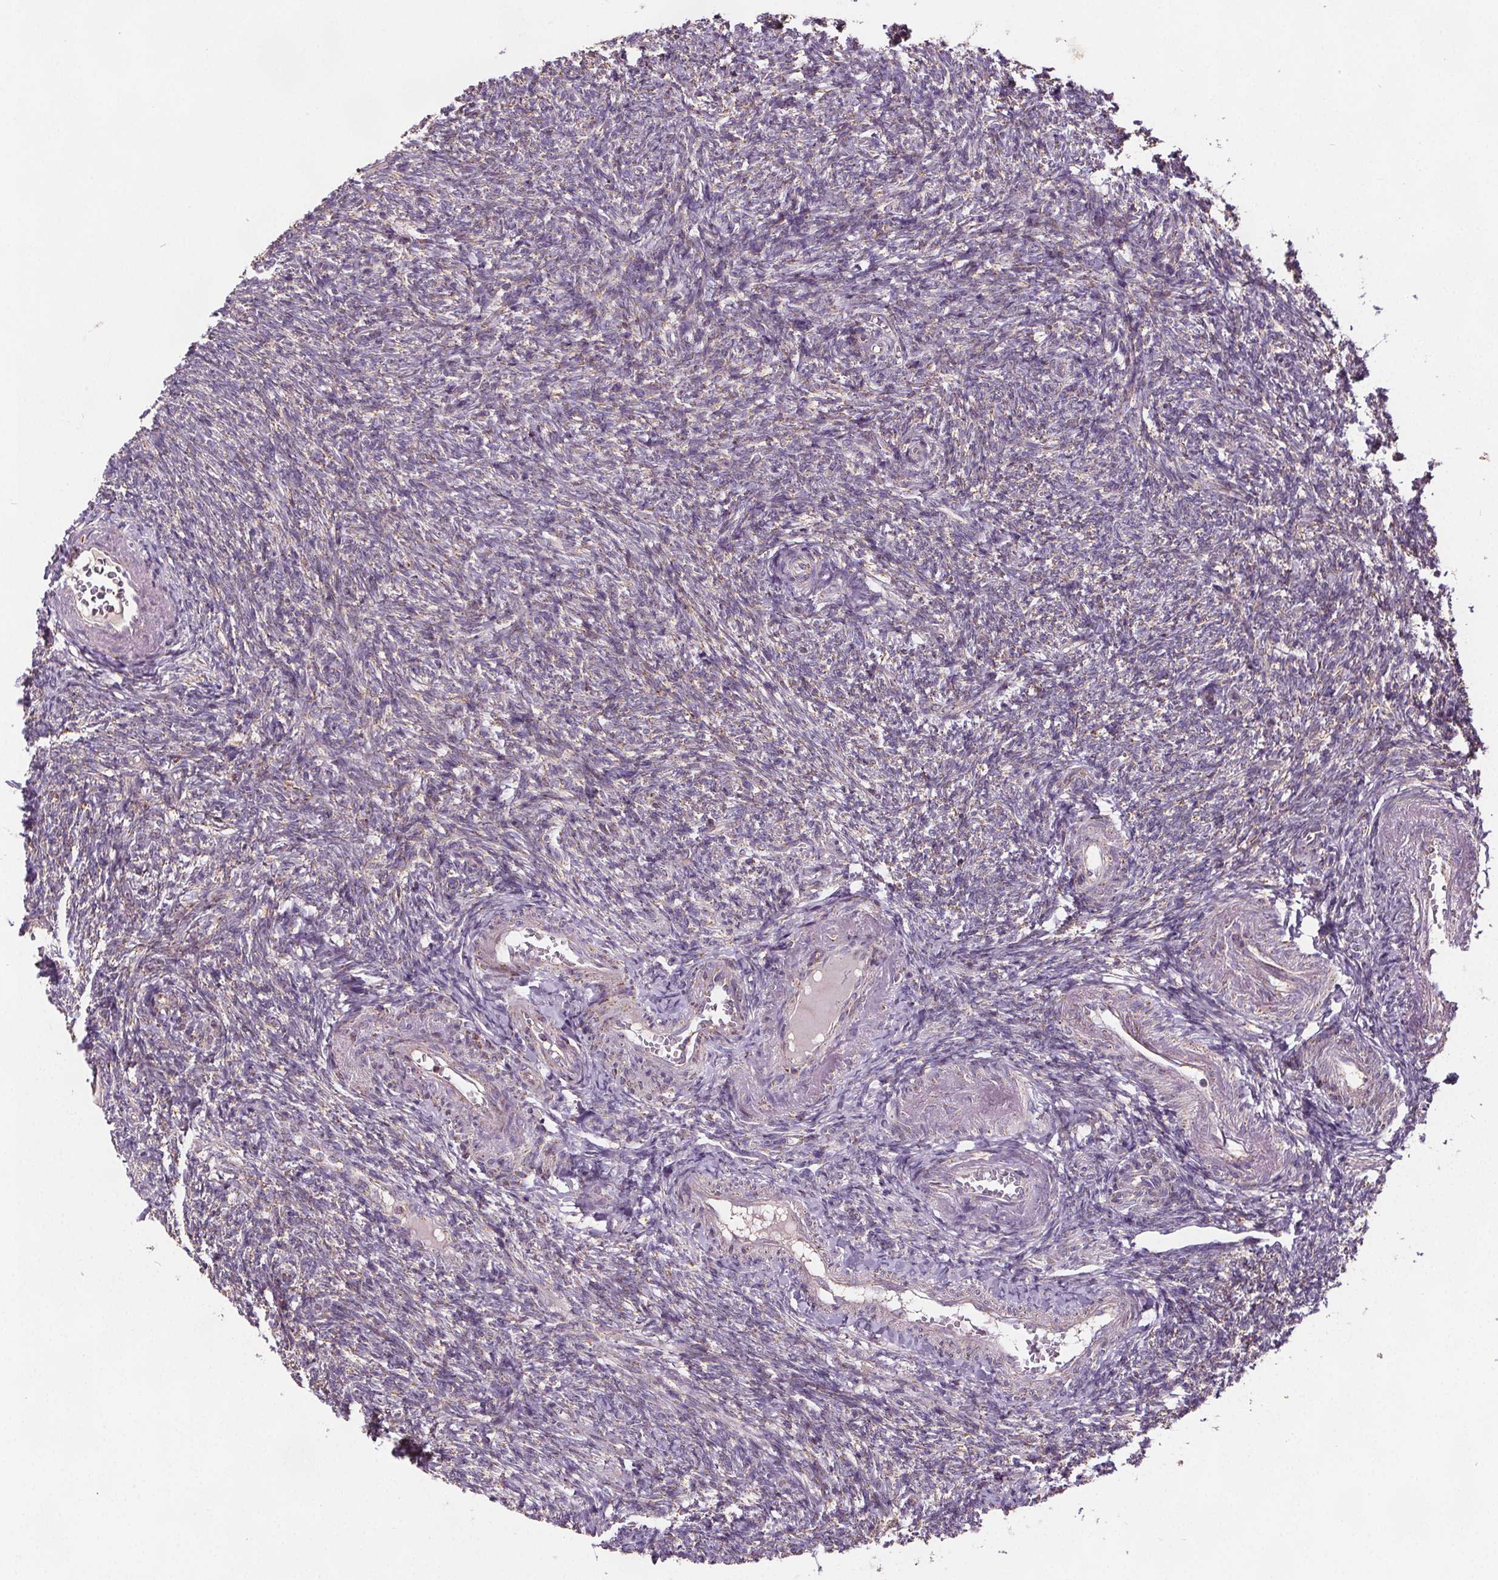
{"staining": {"intensity": "weak", "quantity": "25%-75%", "location": "cytoplasmic/membranous"}, "tissue": "ovary", "cell_type": "Ovarian stroma cells", "image_type": "normal", "snomed": [{"axis": "morphology", "description": "Normal tissue, NOS"}, {"axis": "topography", "description": "Ovary"}], "caption": "Ovary stained with IHC displays weak cytoplasmic/membranous staining in about 25%-75% of ovarian stroma cells. (Brightfield microscopy of DAB IHC at high magnification).", "gene": "SUCLA2", "patient": {"sex": "female", "age": 39}}